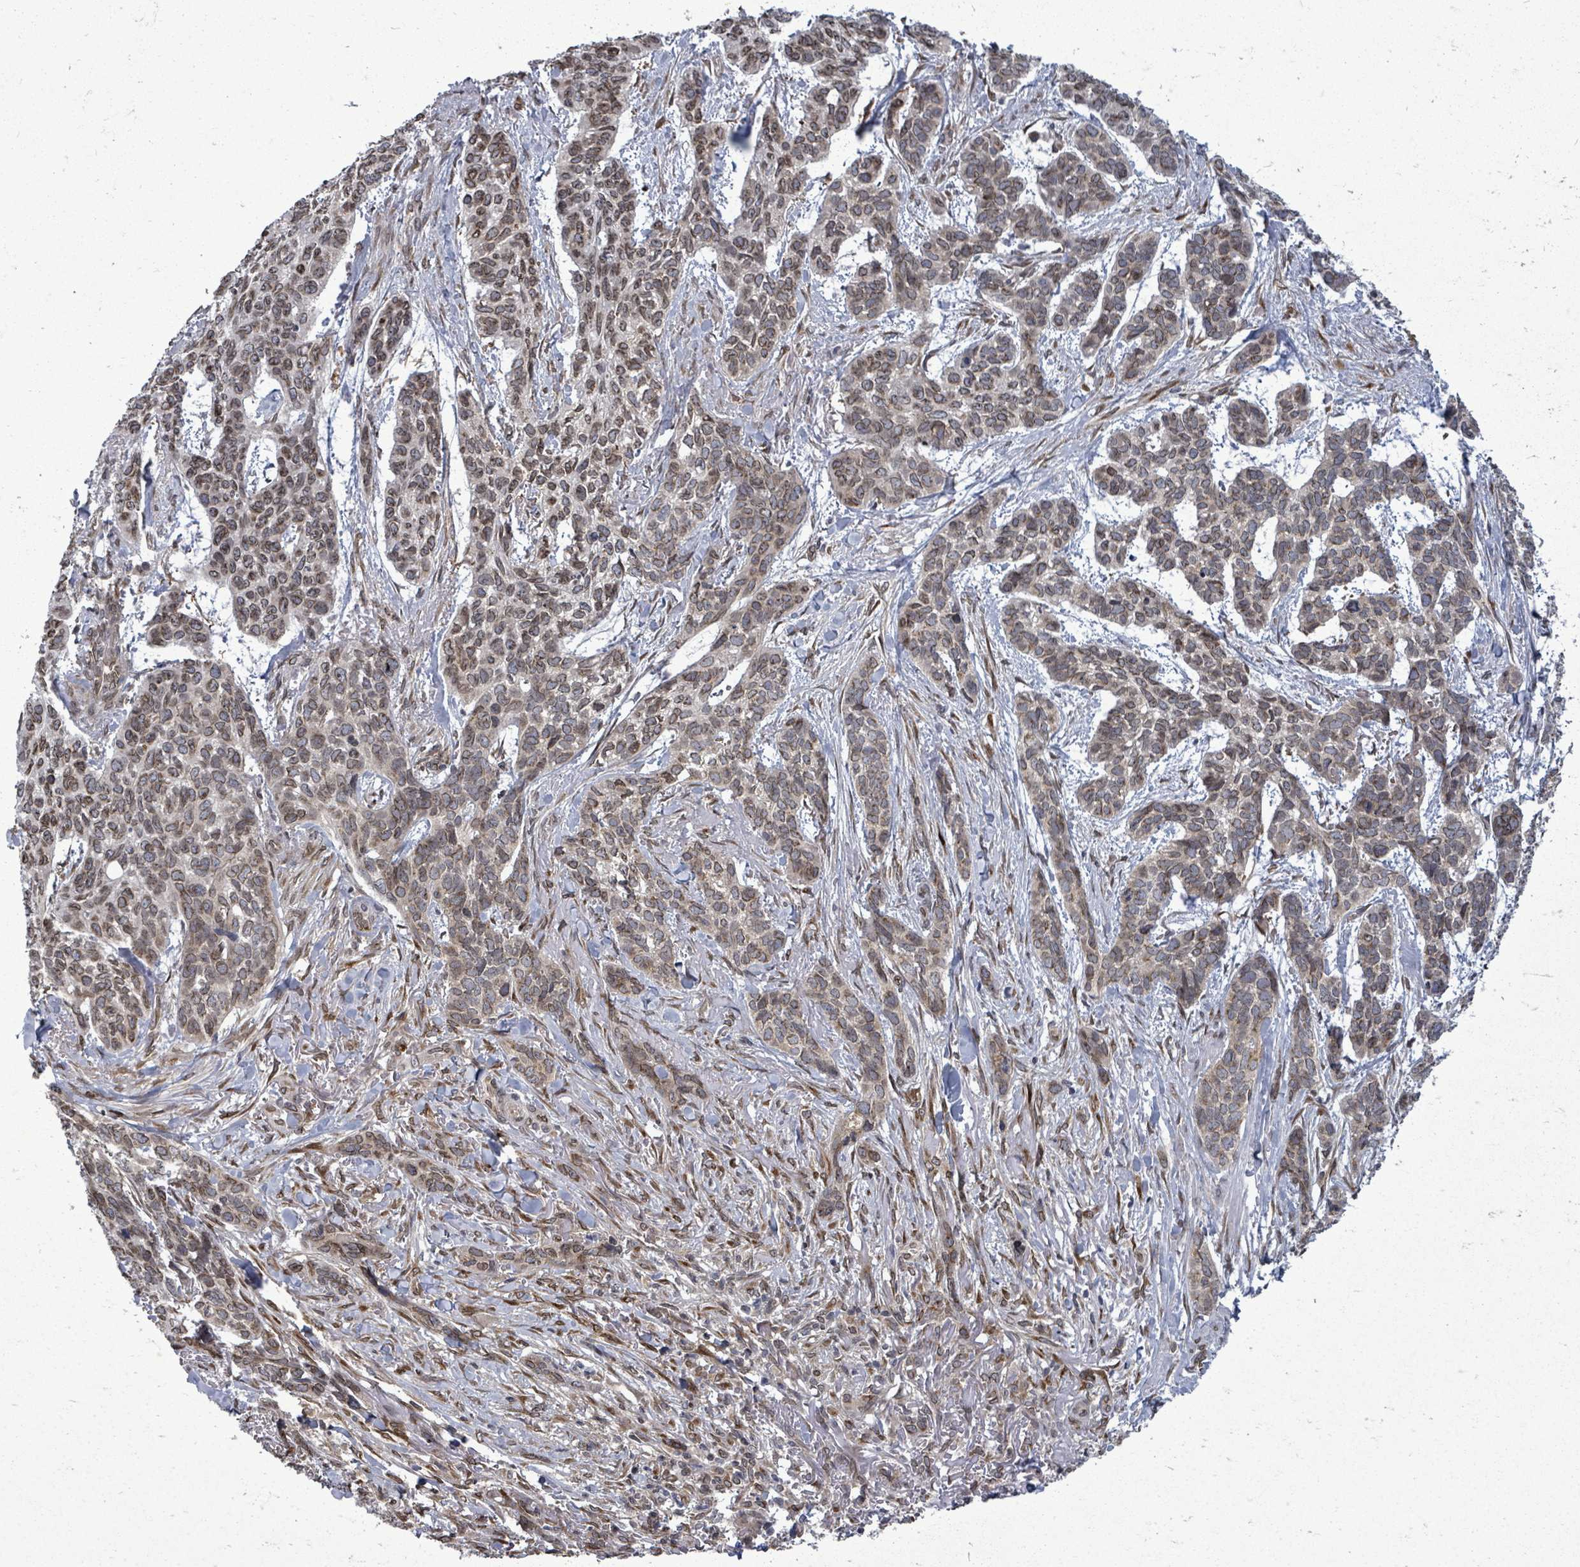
{"staining": {"intensity": "moderate", "quantity": ">75%", "location": "cytoplasmic/membranous,nuclear"}, "tissue": "skin cancer", "cell_type": "Tumor cells", "image_type": "cancer", "snomed": [{"axis": "morphology", "description": "Basal cell carcinoma"}, {"axis": "topography", "description": "Skin"}], "caption": "High-power microscopy captured an immunohistochemistry (IHC) image of basal cell carcinoma (skin), revealing moderate cytoplasmic/membranous and nuclear staining in approximately >75% of tumor cells.", "gene": "ARFGAP1", "patient": {"sex": "male", "age": 86}}